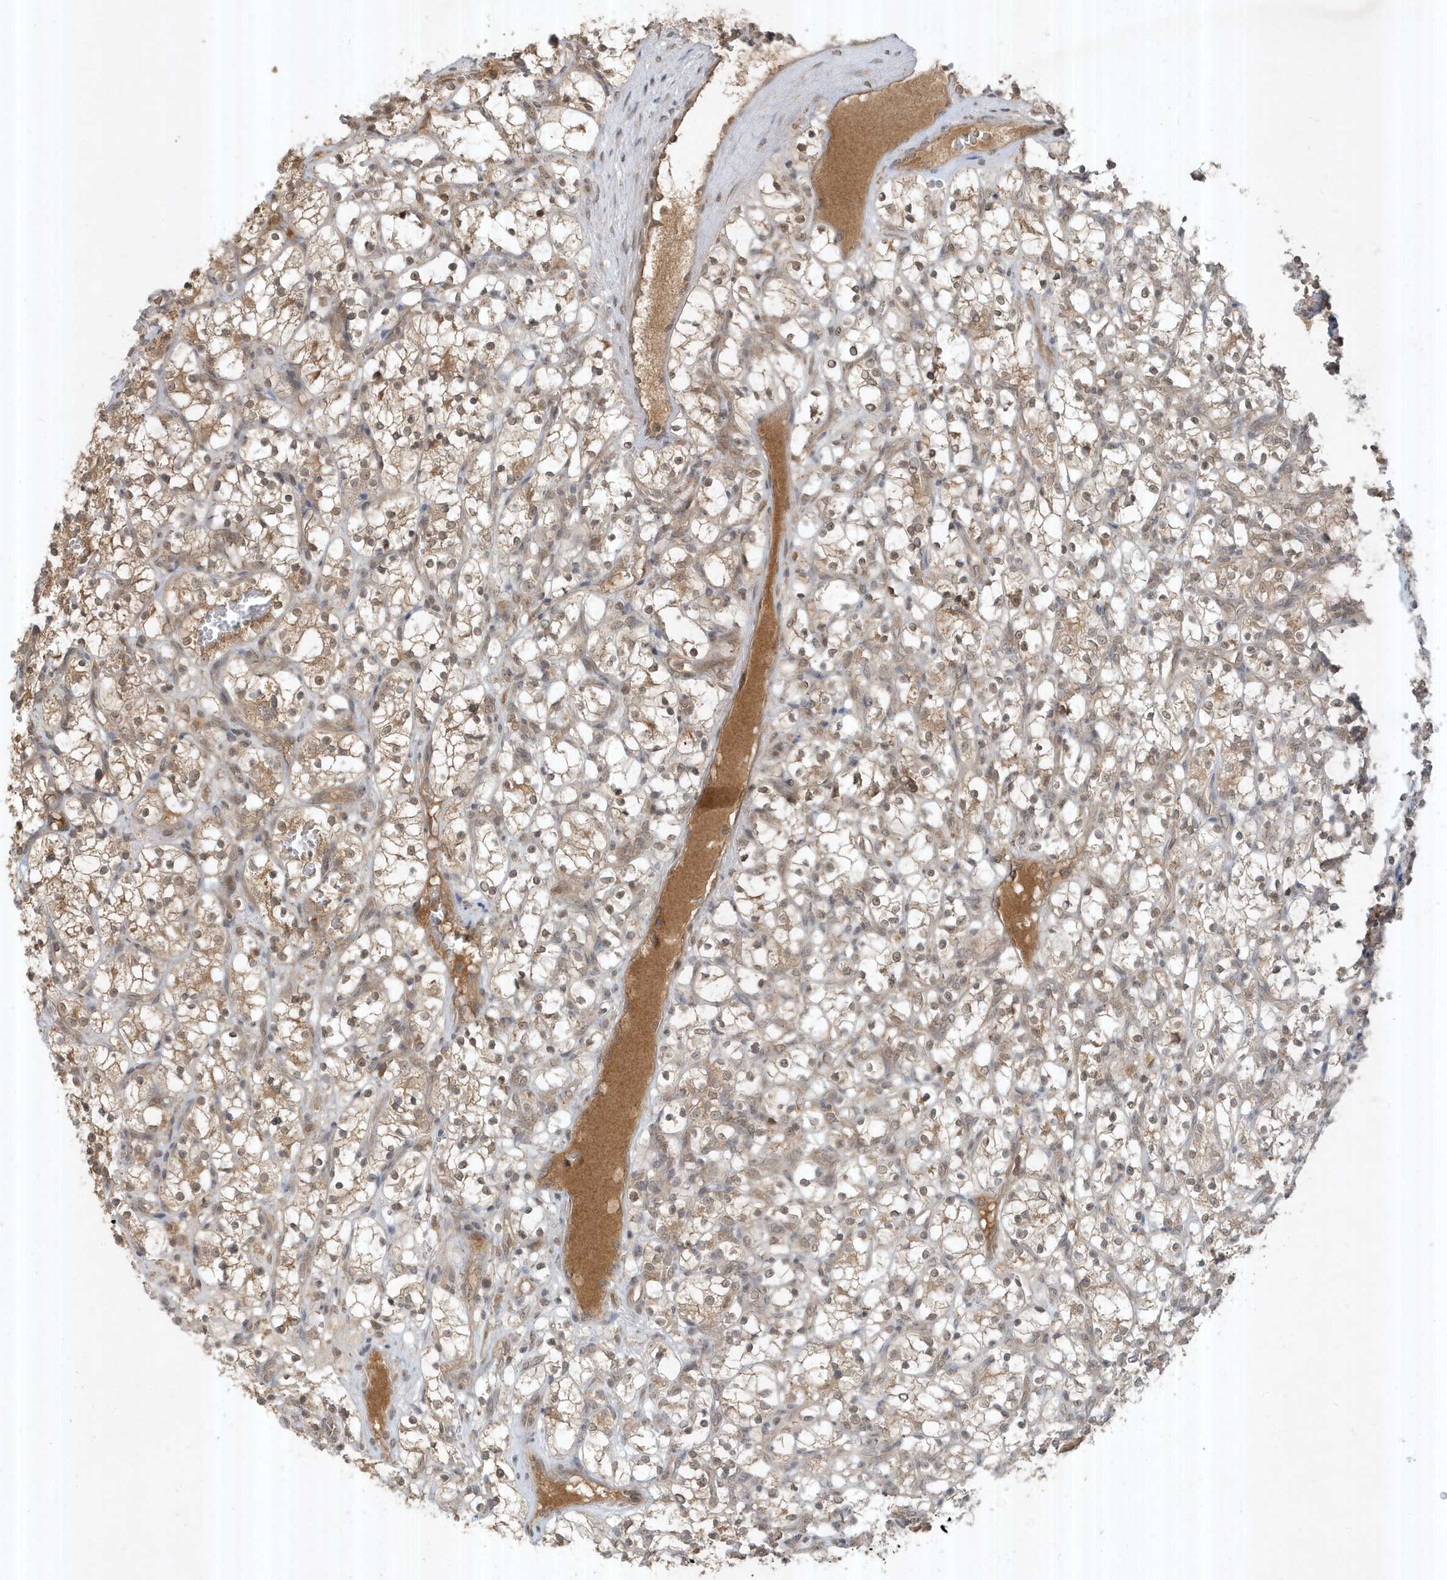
{"staining": {"intensity": "weak", "quantity": ">75%", "location": "cytoplasmic/membranous,nuclear"}, "tissue": "renal cancer", "cell_type": "Tumor cells", "image_type": "cancer", "snomed": [{"axis": "morphology", "description": "Adenocarcinoma, NOS"}, {"axis": "topography", "description": "Kidney"}], "caption": "Renal cancer stained with immunohistochemistry displays weak cytoplasmic/membranous and nuclear positivity in approximately >75% of tumor cells.", "gene": "ABCB9", "patient": {"sex": "female", "age": 69}}